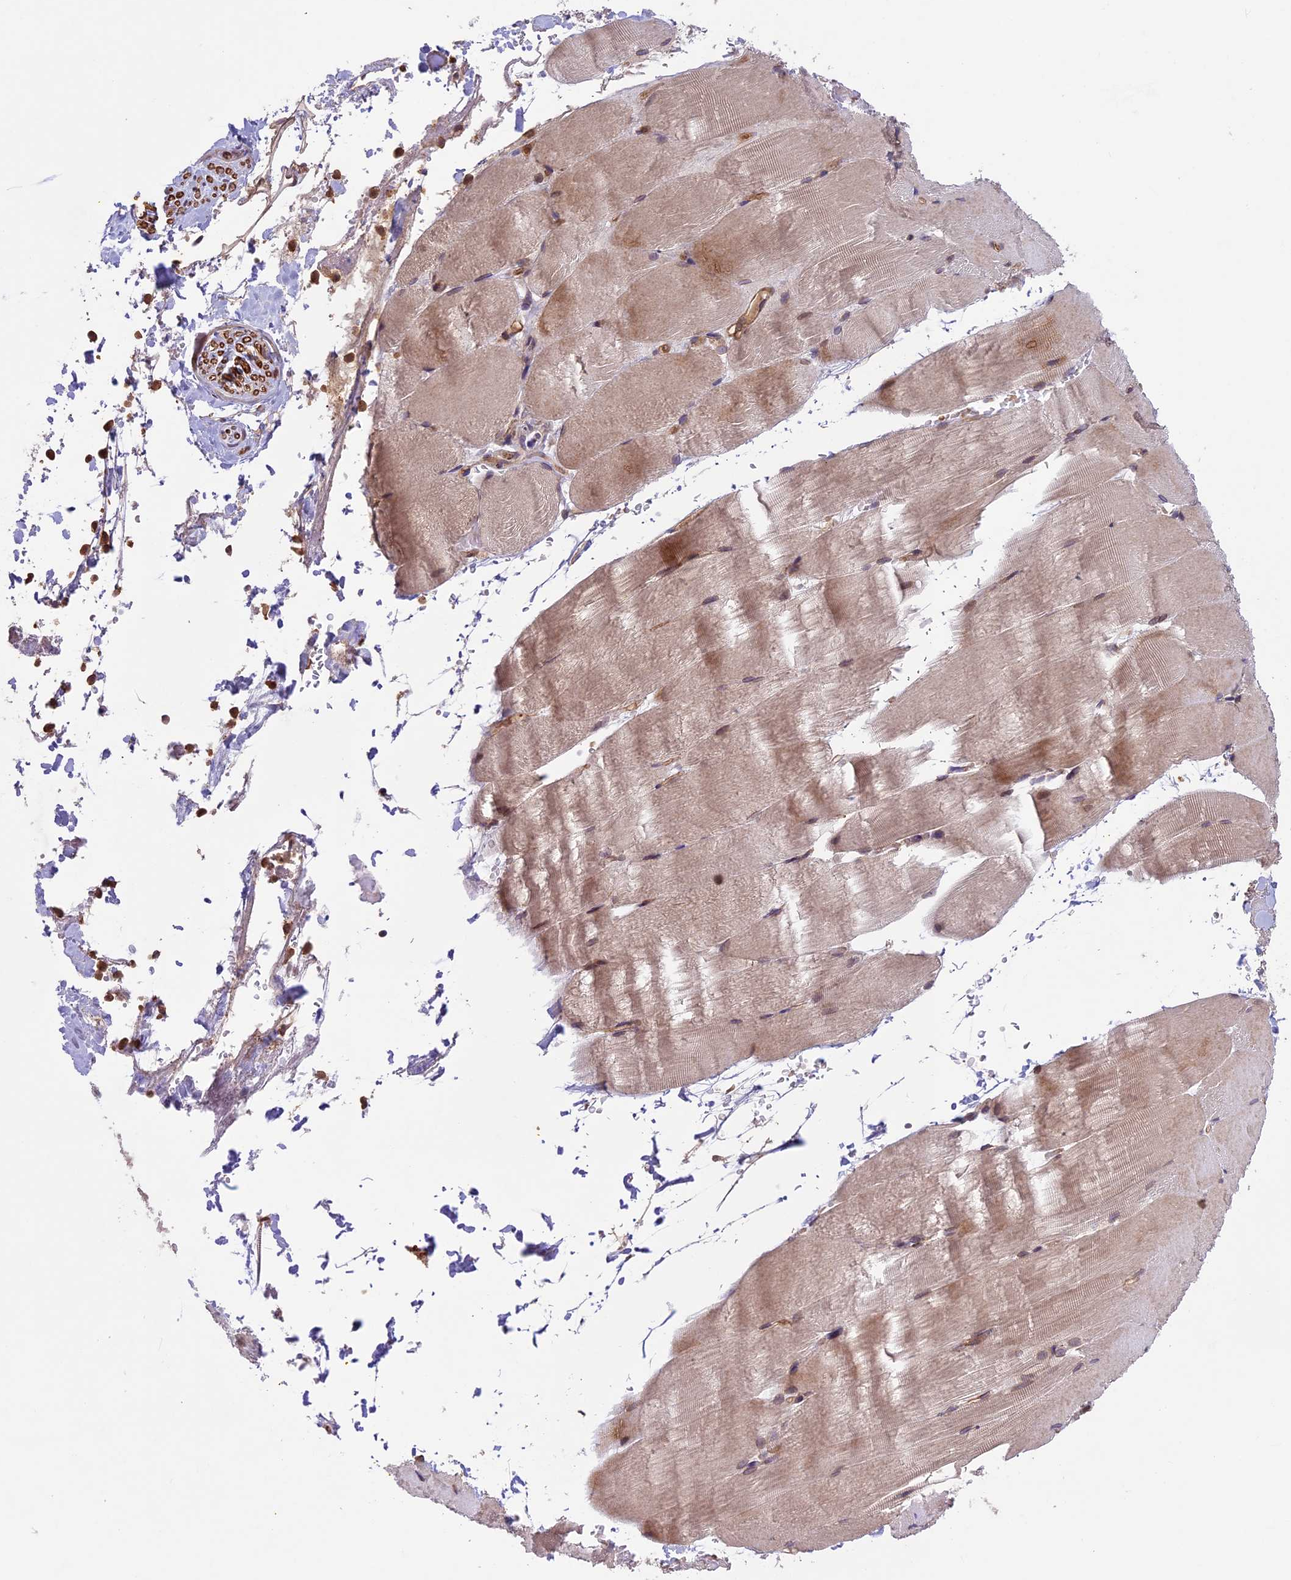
{"staining": {"intensity": "weak", "quantity": ">75%", "location": "cytoplasmic/membranous,nuclear"}, "tissue": "skeletal muscle", "cell_type": "Myocytes", "image_type": "normal", "snomed": [{"axis": "morphology", "description": "Normal tissue, NOS"}, {"axis": "topography", "description": "Skeletal muscle"}, {"axis": "topography", "description": "Parathyroid gland"}], "caption": "A micrograph of human skeletal muscle stained for a protein demonstrates weak cytoplasmic/membranous,nuclear brown staining in myocytes.", "gene": "CCDC125", "patient": {"sex": "female", "age": 37}}